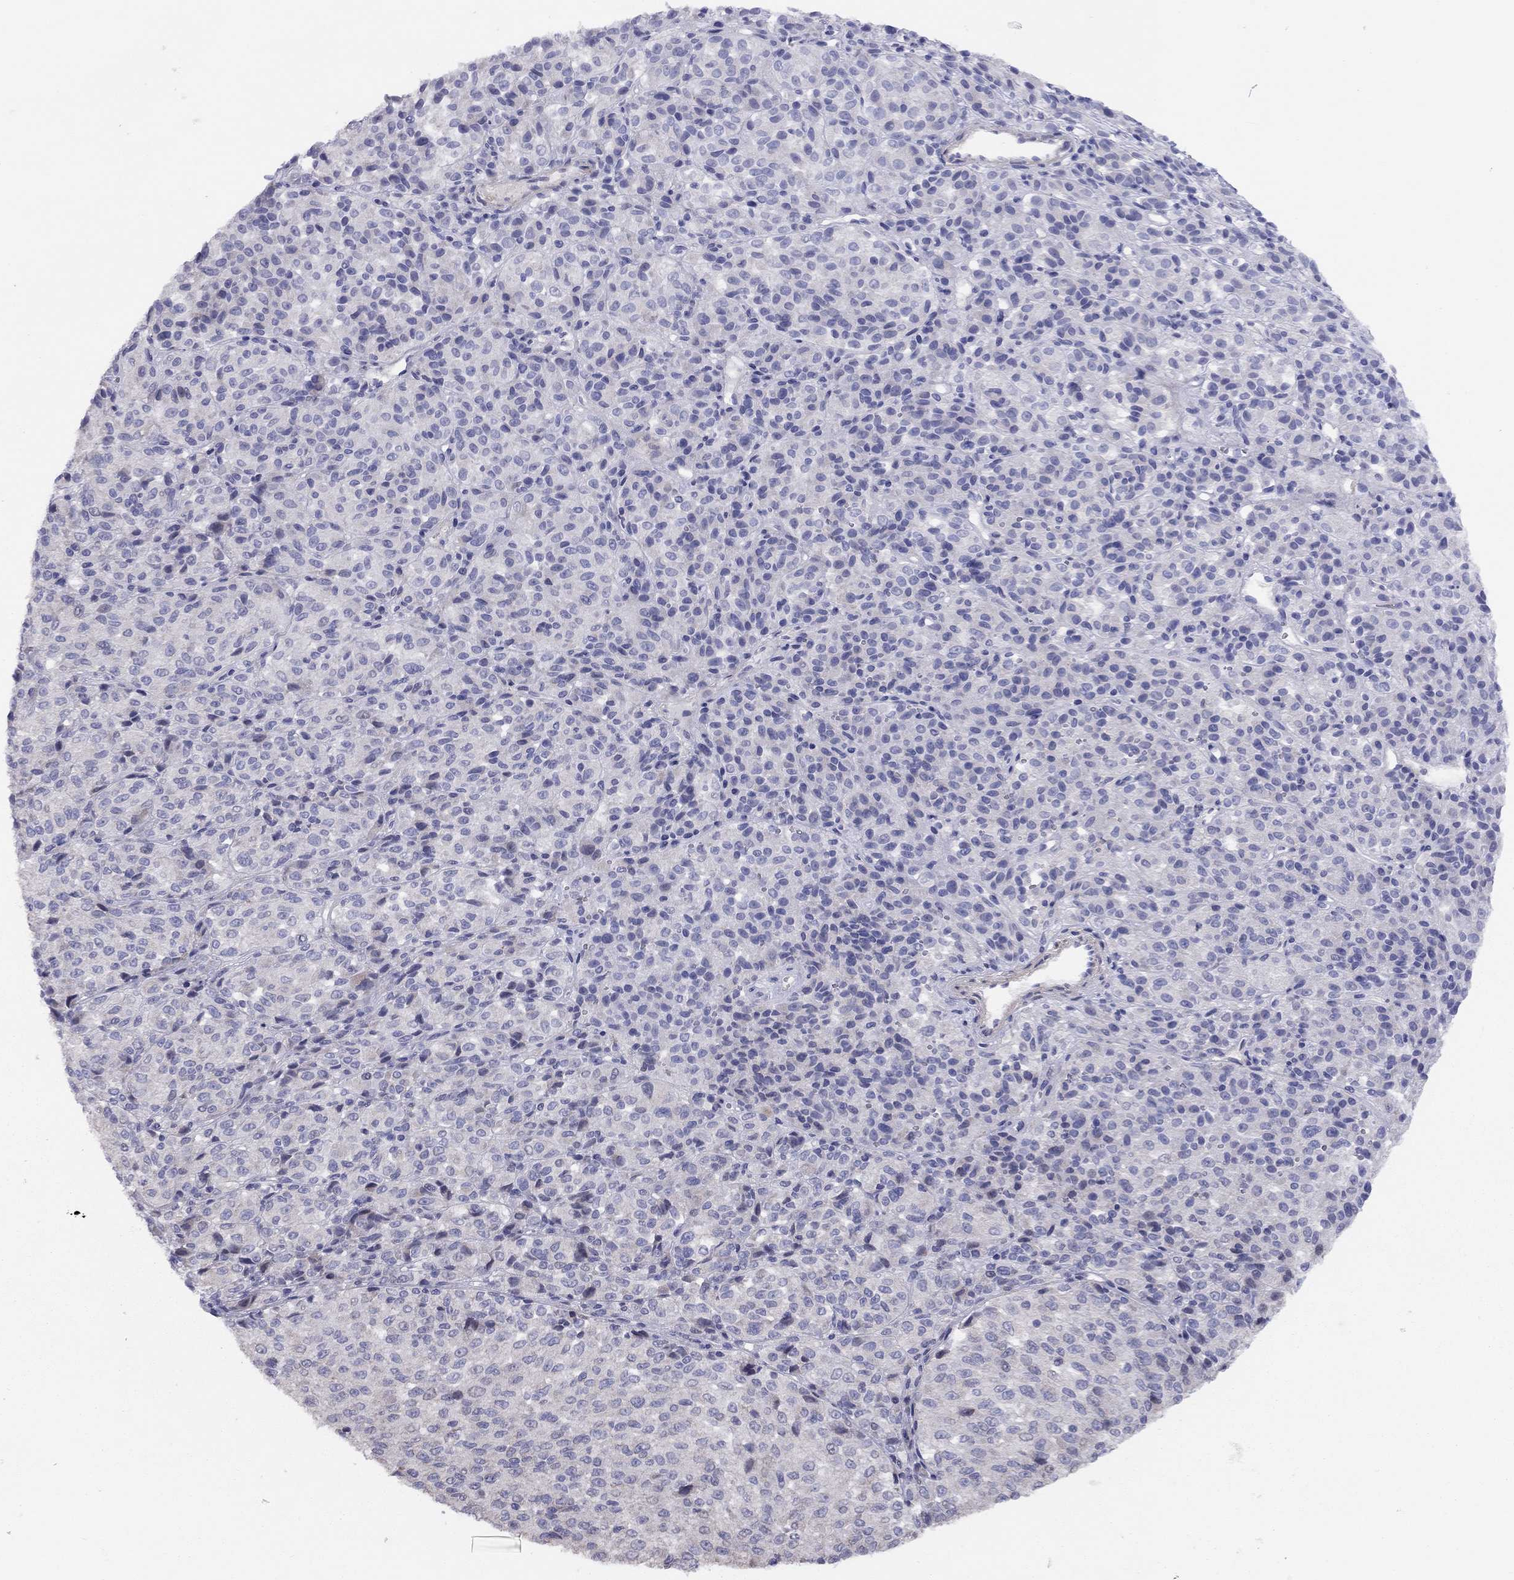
{"staining": {"intensity": "negative", "quantity": "none", "location": "none"}, "tissue": "melanoma", "cell_type": "Tumor cells", "image_type": "cancer", "snomed": [{"axis": "morphology", "description": "Malignant melanoma, Metastatic site"}, {"axis": "topography", "description": "Brain"}], "caption": "An immunohistochemistry (IHC) photomicrograph of melanoma is shown. There is no staining in tumor cells of melanoma.", "gene": "SYTL2", "patient": {"sex": "female", "age": 56}}